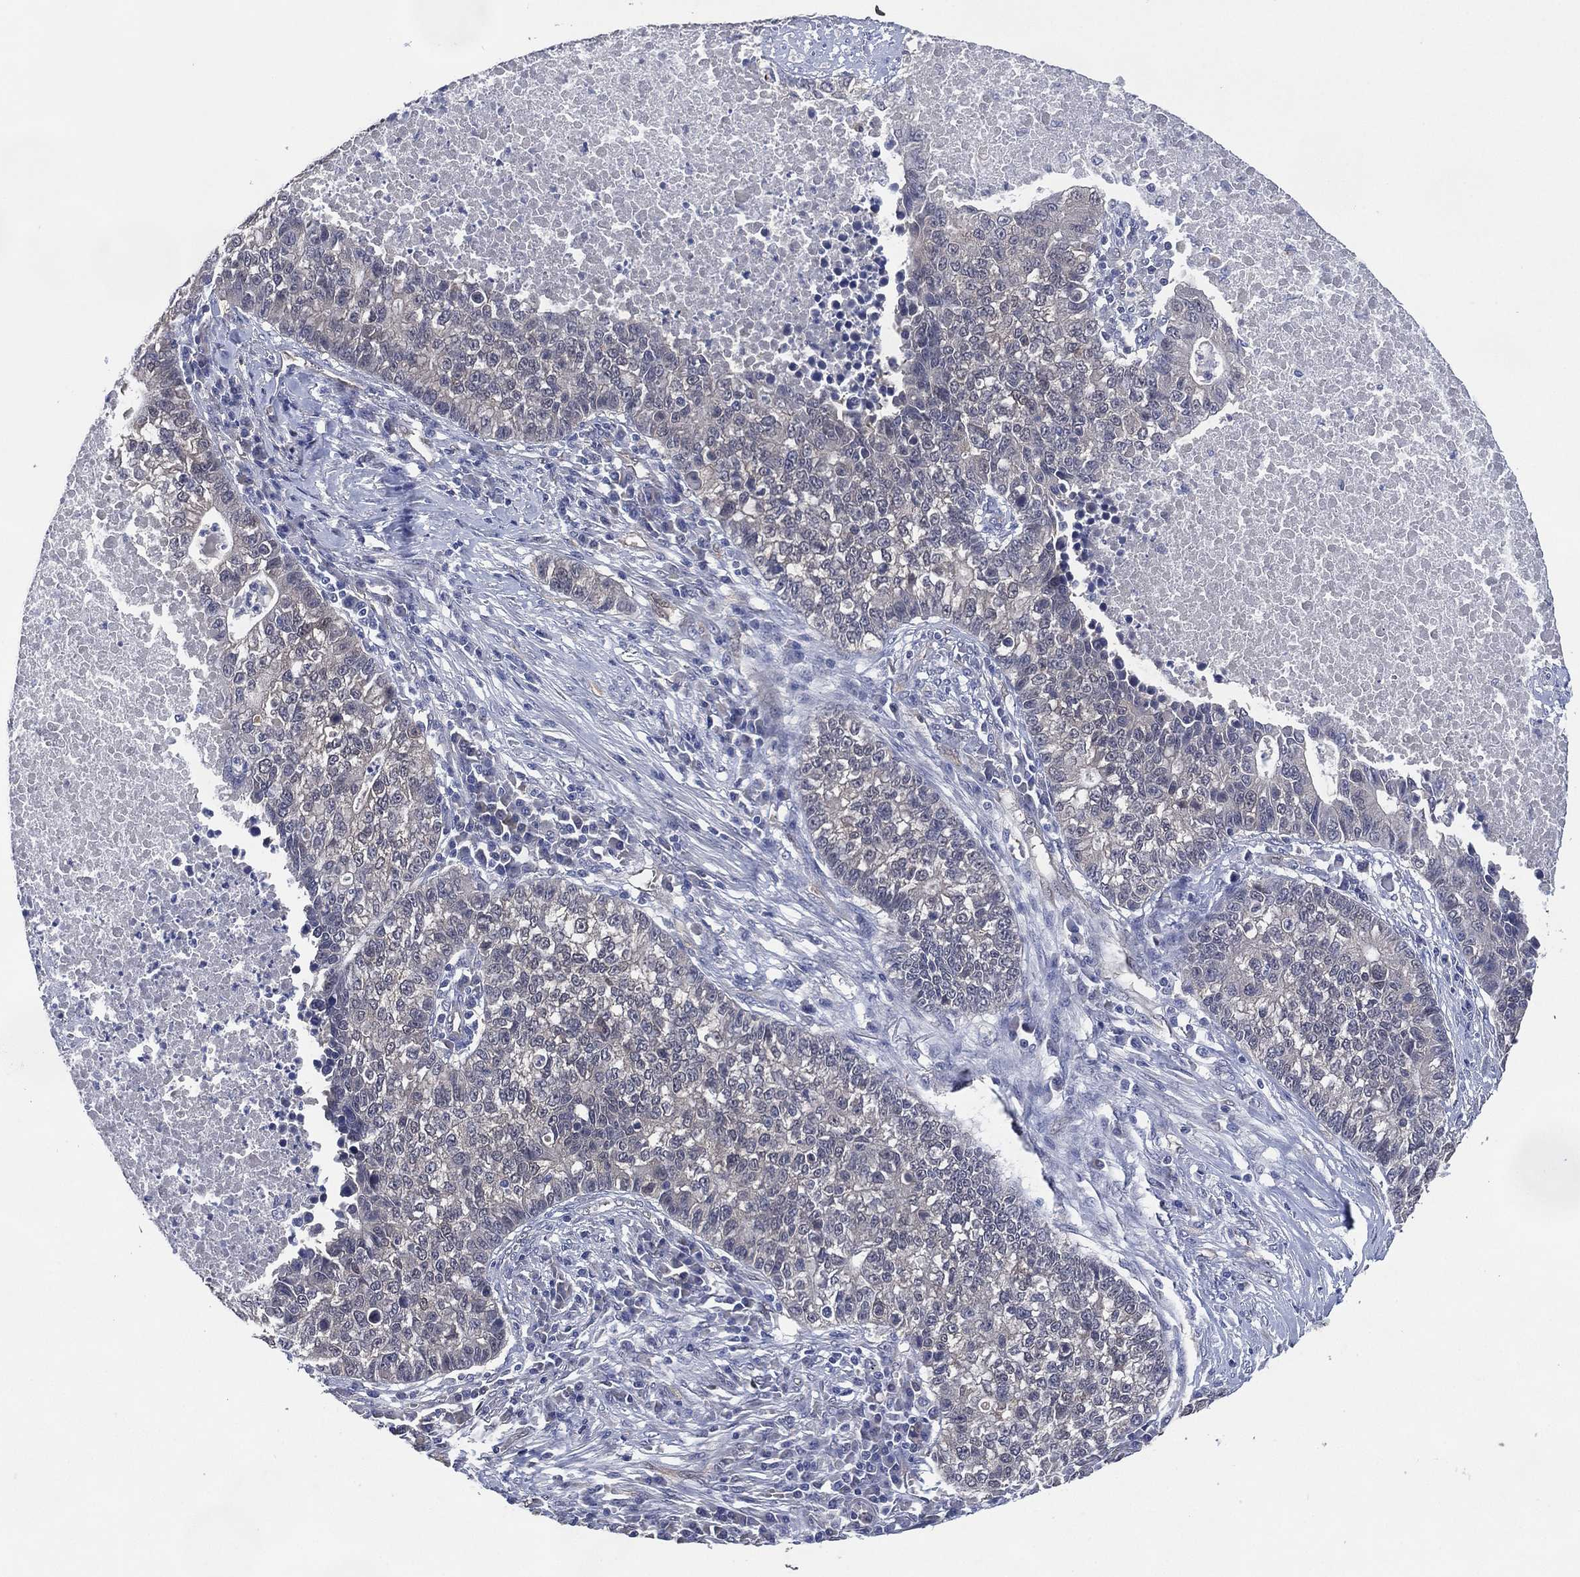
{"staining": {"intensity": "negative", "quantity": "none", "location": "none"}, "tissue": "lung cancer", "cell_type": "Tumor cells", "image_type": "cancer", "snomed": [{"axis": "morphology", "description": "Adenocarcinoma, NOS"}, {"axis": "topography", "description": "Lung"}], "caption": "High magnification brightfield microscopy of lung adenocarcinoma stained with DAB (brown) and counterstained with hematoxylin (blue): tumor cells show no significant expression. The staining is performed using DAB brown chromogen with nuclei counter-stained in using hematoxylin.", "gene": "AK1", "patient": {"sex": "male", "age": 57}}